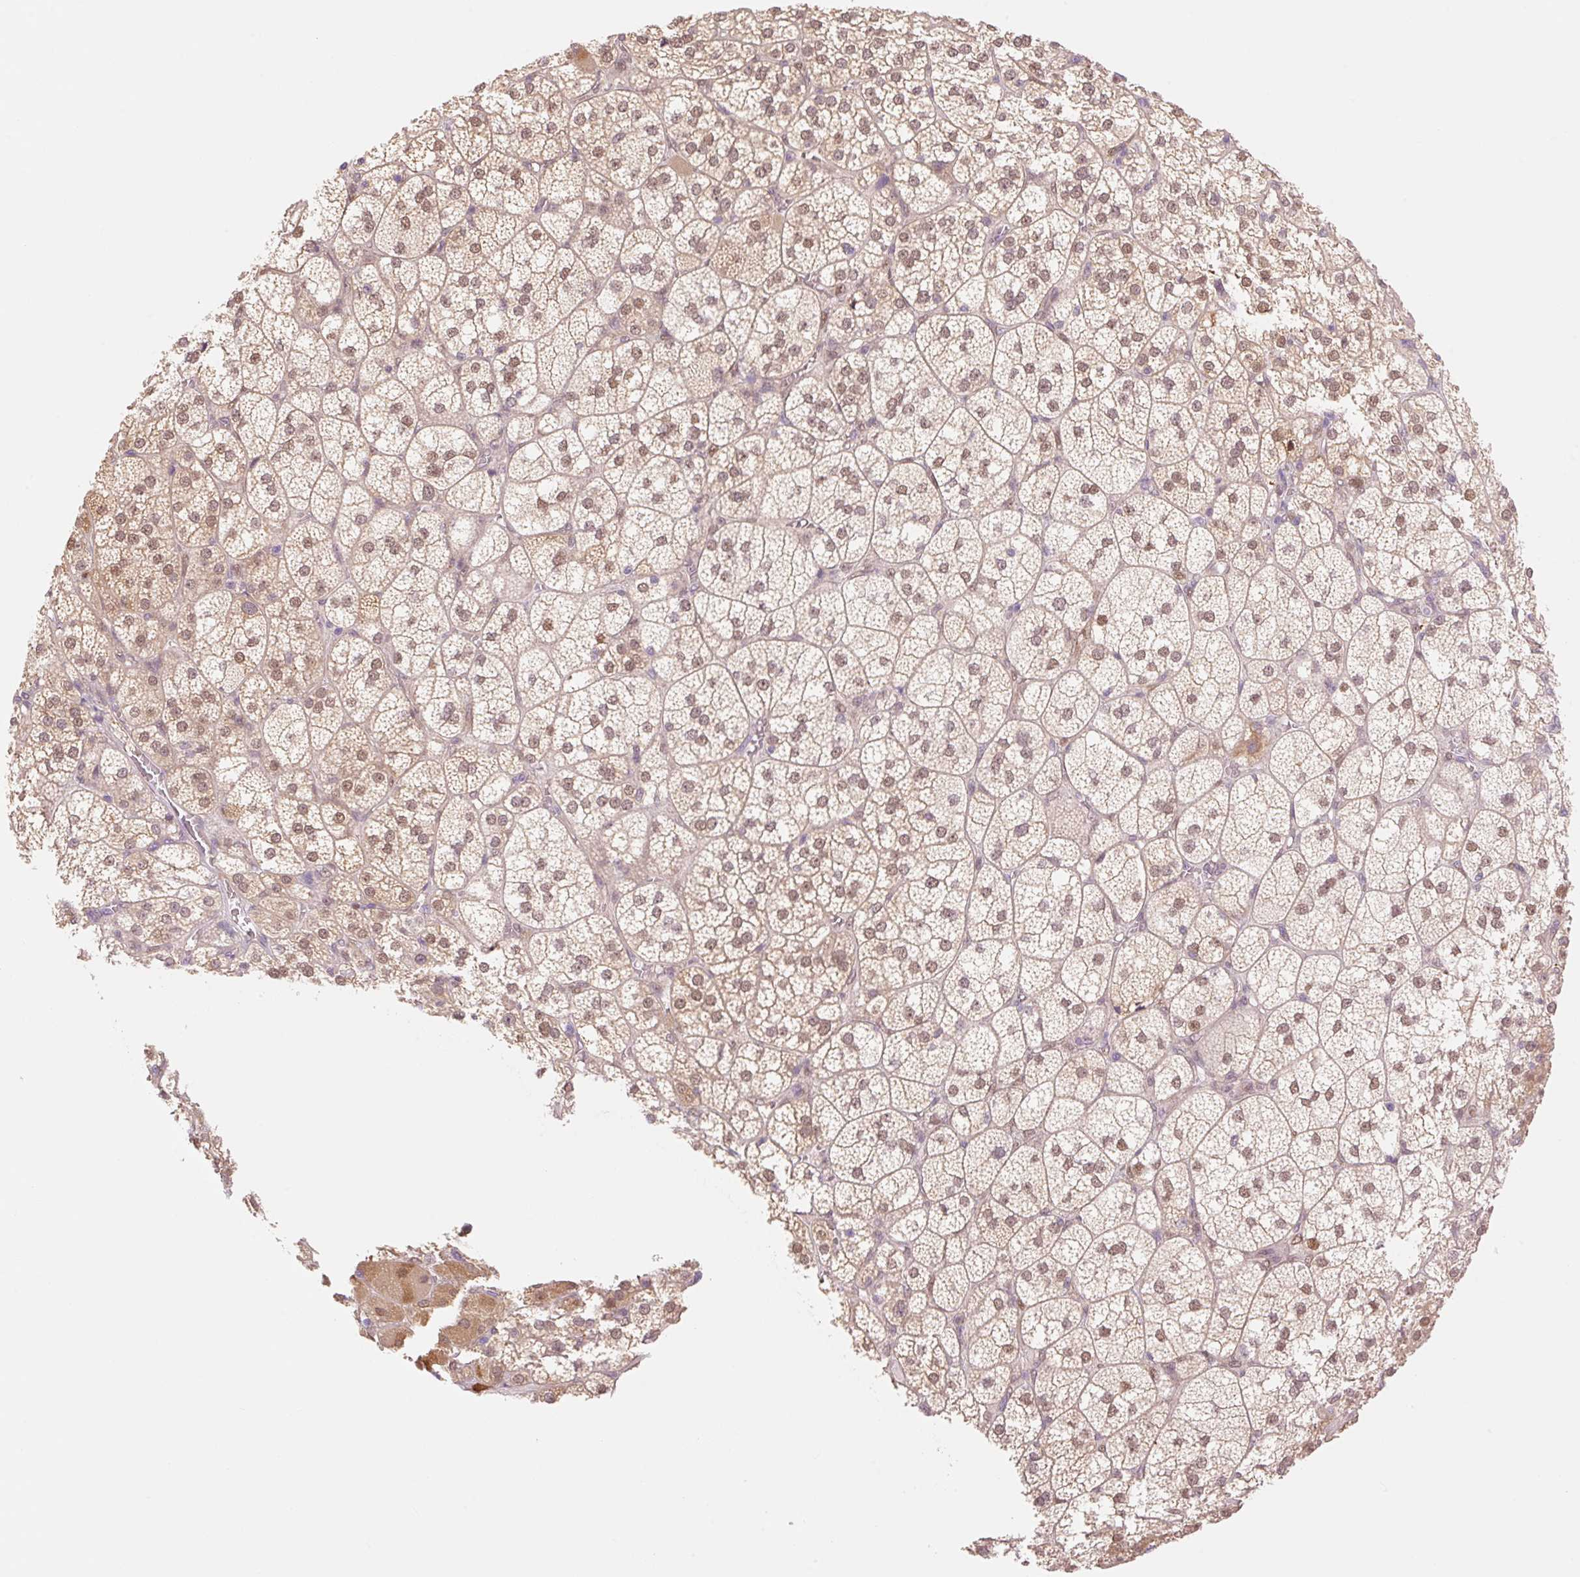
{"staining": {"intensity": "moderate", "quantity": ">75%", "location": "nuclear"}, "tissue": "adrenal gland", "cell_type": "Glandular cells", "image_type": "normal", "snomed": [{"axis": "morphology", "description": "Normal tissue, NOS"}, {"axis": "topography", "description": "Adrenal gland"}], "caption": "Protein expression analysis of normal adrenal gland demonstrates moderate nuclear expression in about >75% of glandular cells.", "gene": "HEBP1", "patient": {"sex": "female", "age": 60}}